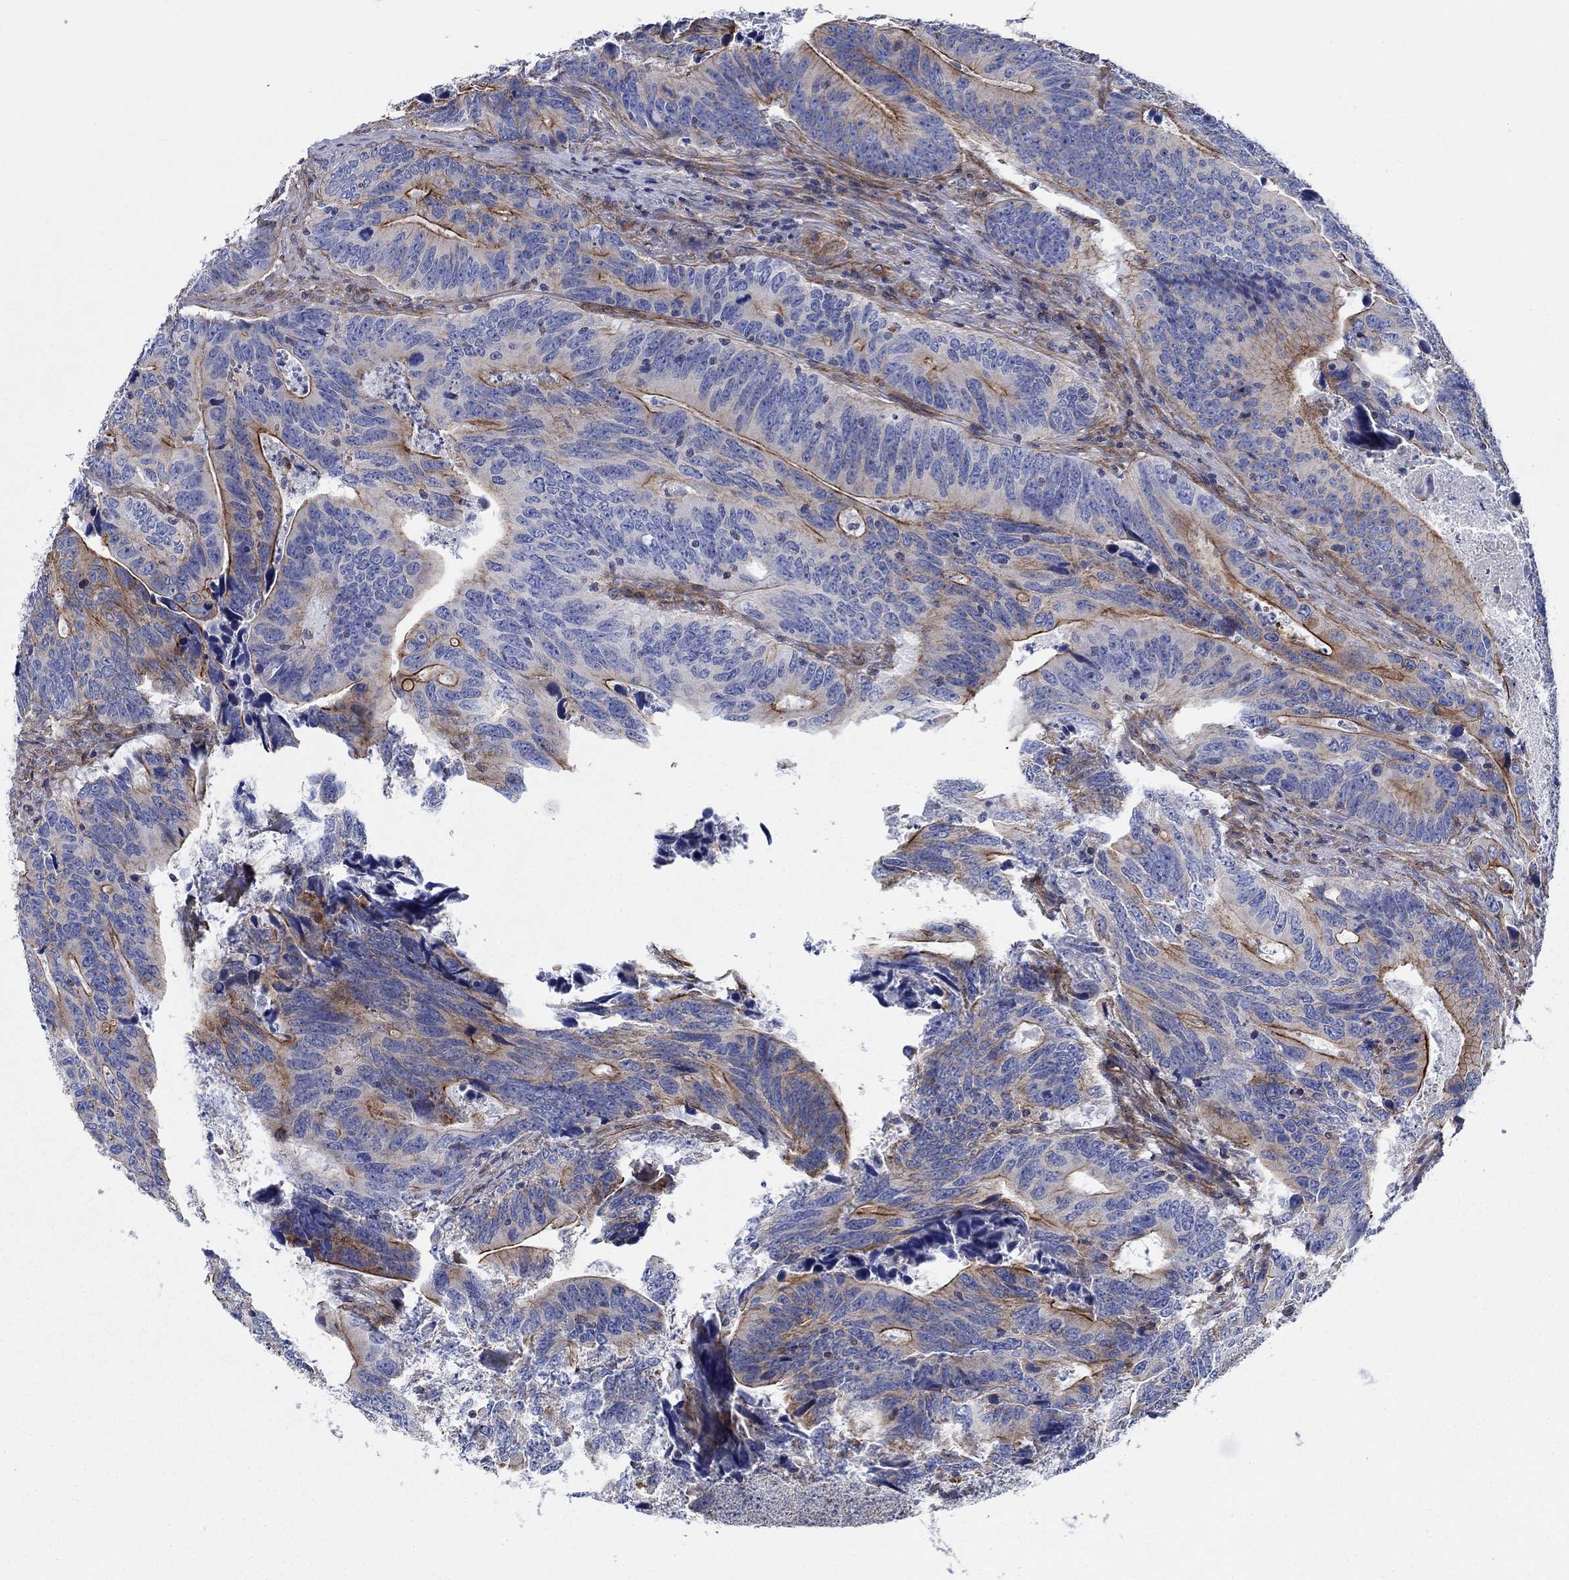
{"staining": {"intensity": "strong", "quantity": "25%-75%", "location": "cytoplasmic/membranous"}, "tissue": "colorectal cancer", "cell_type": "Tumor cells", "image_type": "cancer", "snomed": [{"axis": "morphology", "description": "Adenocarcinoma, NOS"}, {"axis": "topography", "description": "Colon"}], "caption": "Protein positivity by immunohistochemistry demonstrates strong cytoplasmic/membranous staining in approximately 25%-75% of tumor cells in adenocarcinoma (colorectal).", "gene": "FMN1", "patient": {"sex": "female", "age": 90}}